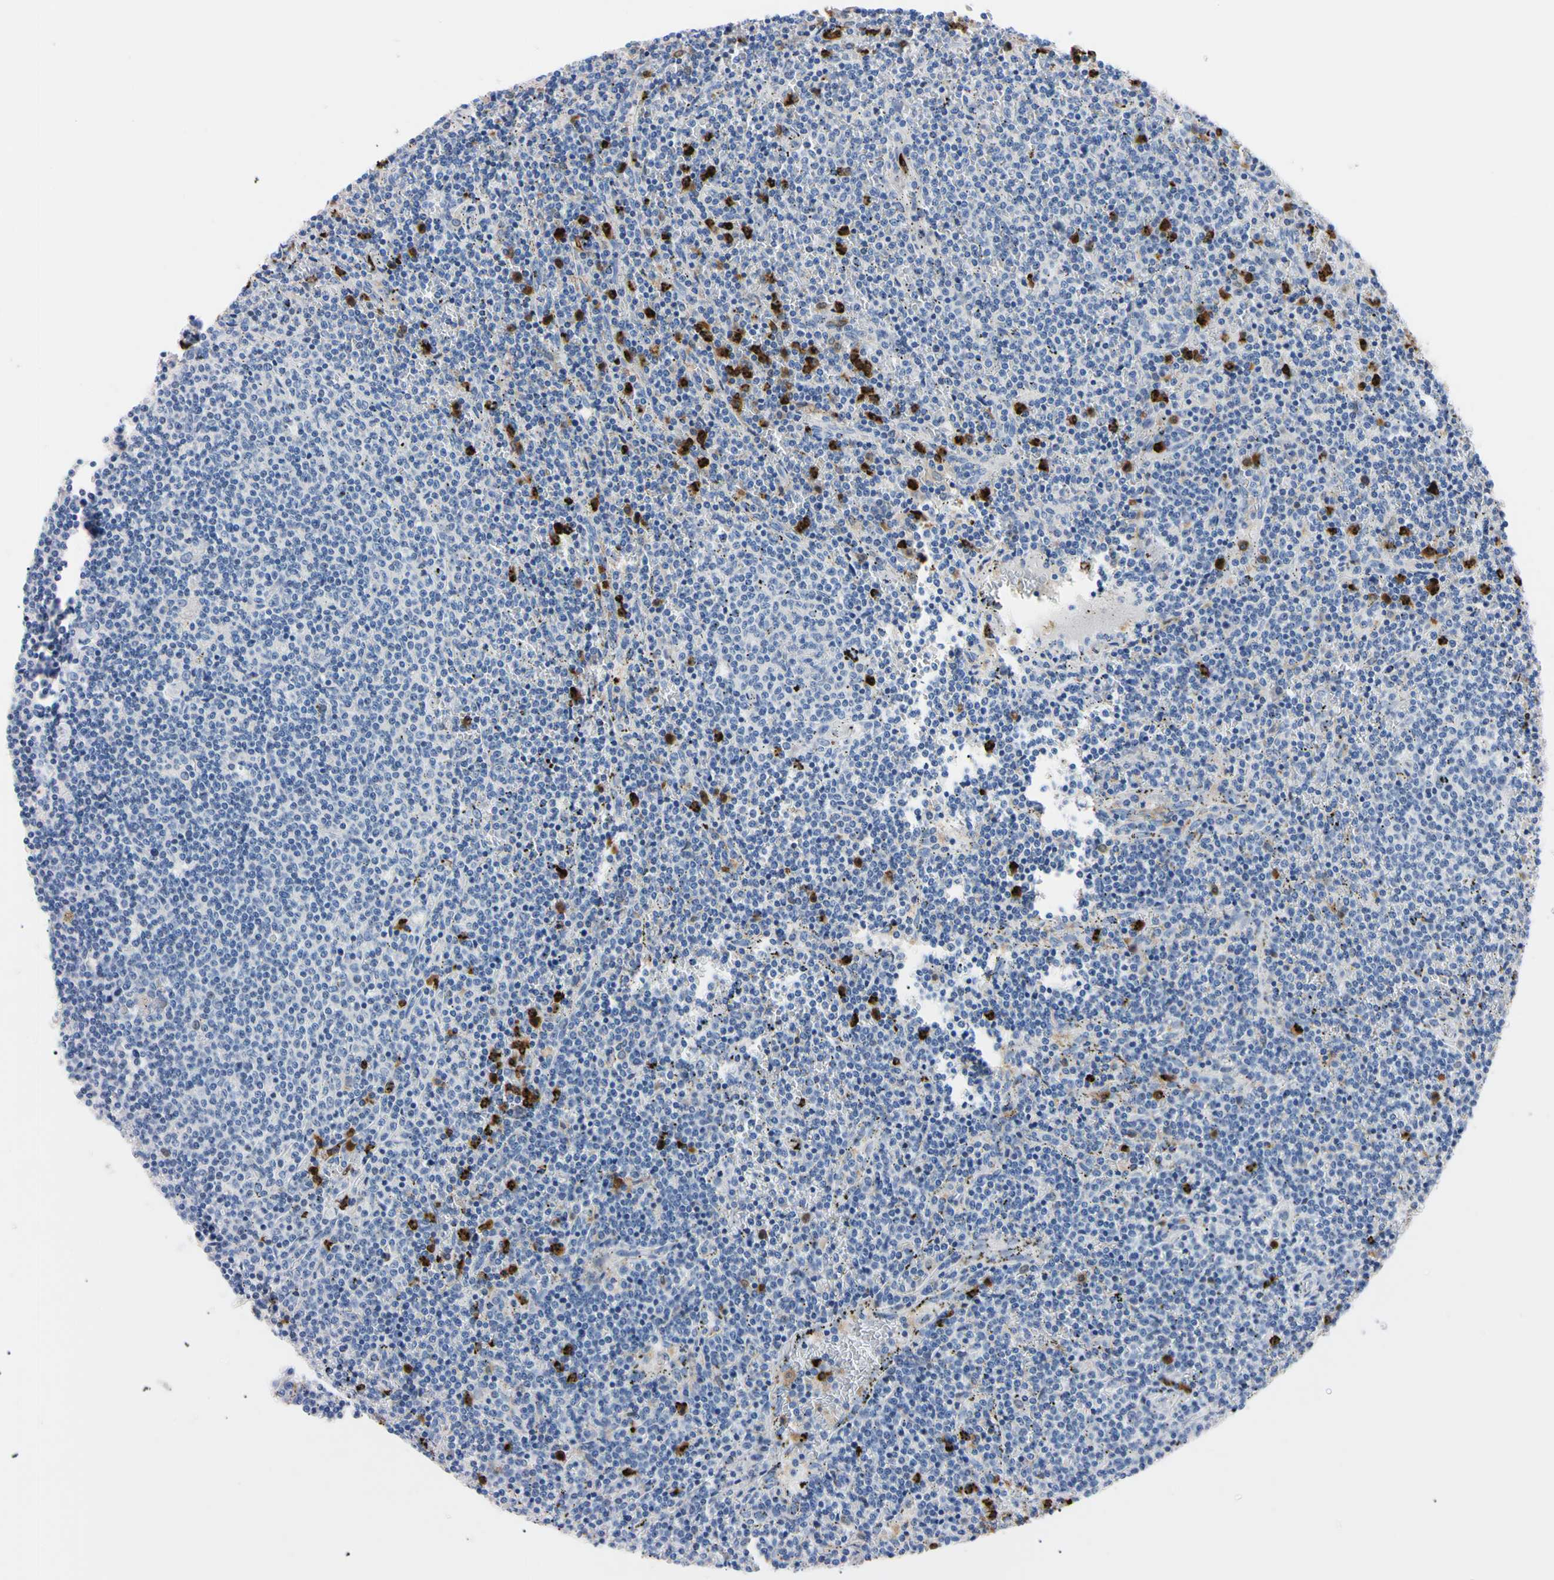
{"staining": {"intensity": "negative", "quantity": "none", "location": "none"}, "tissue": "lymphoma", "cell_type": "Tumor cells", "image_type": "cancer", "snomed": [{"axis": "morphology", "description": "Malignant lymphoma, non-Hodgkin's type, Low grade"}, {"axis": "topography", "description": "Spleen"}], "caption": "An immunohistochemistry (IHC) micrograph of low-grade malignant lymphoma, non-Hodgkin's type is shown. There is no staining in tumor cells of low-grade malignant lymphoma, non-Hodgkin's type.", "gene": "NCF4", "patient": {"sex": "female", "age": 50}}